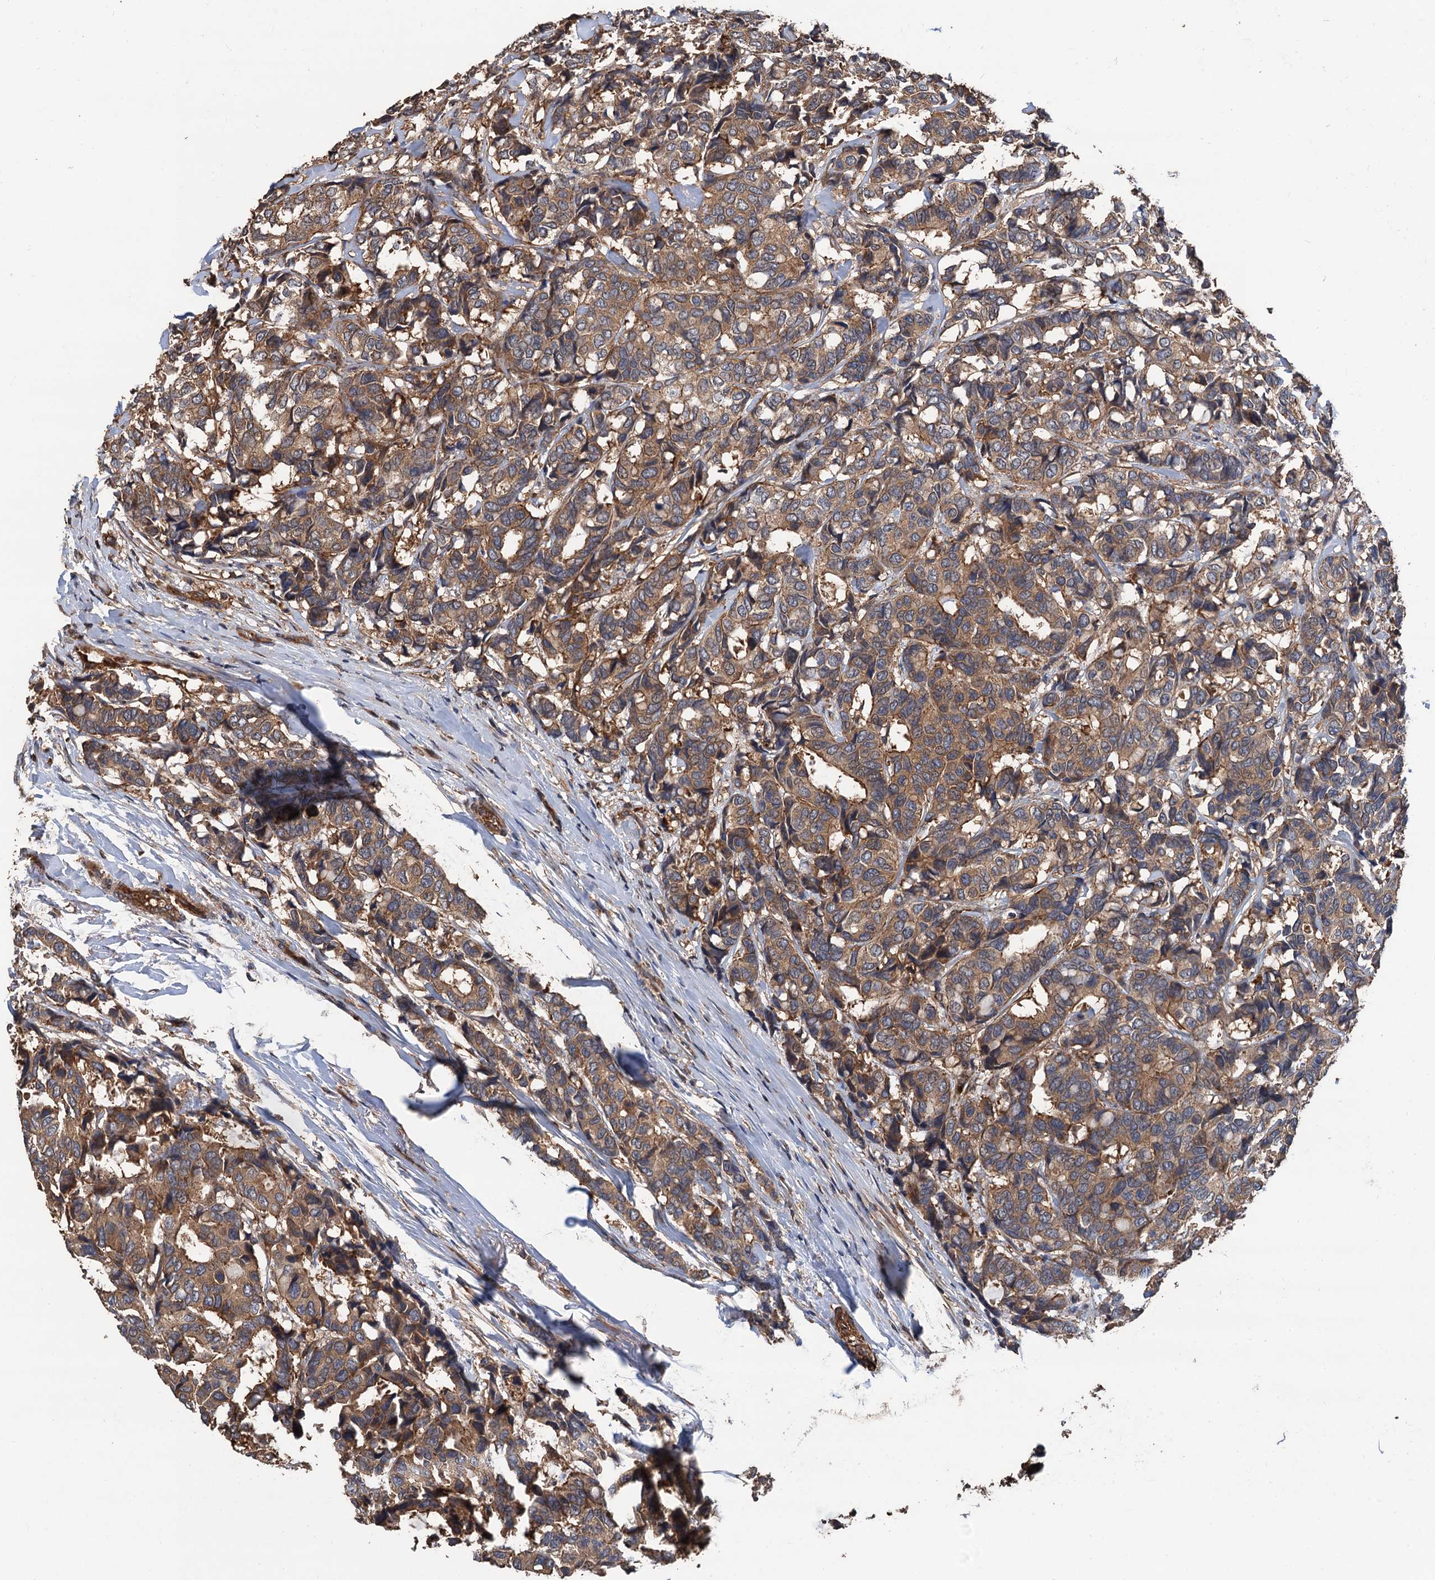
{"staining": {"intensity": "moderate", "quantity": ">75%", "location": "cytoplasmic/membranous"}, "tissue": "breast cancer", "cell_type": "Tumor cells", "image_type": "cancer", "snomed": [{"axis": "morphology", "description": "Duct carcinoma"}, {"axis": "topography", "description": "Breast"}], "caption": "Human breast cancer (invasive ductal carcinoma) stained with a brown dye displays moderate cytoplasmic/membranous positive positivity in approximately >75% of tumor cells.", "gene": "PPP4R1", "patient": {"sex": "female", "age": 87}}